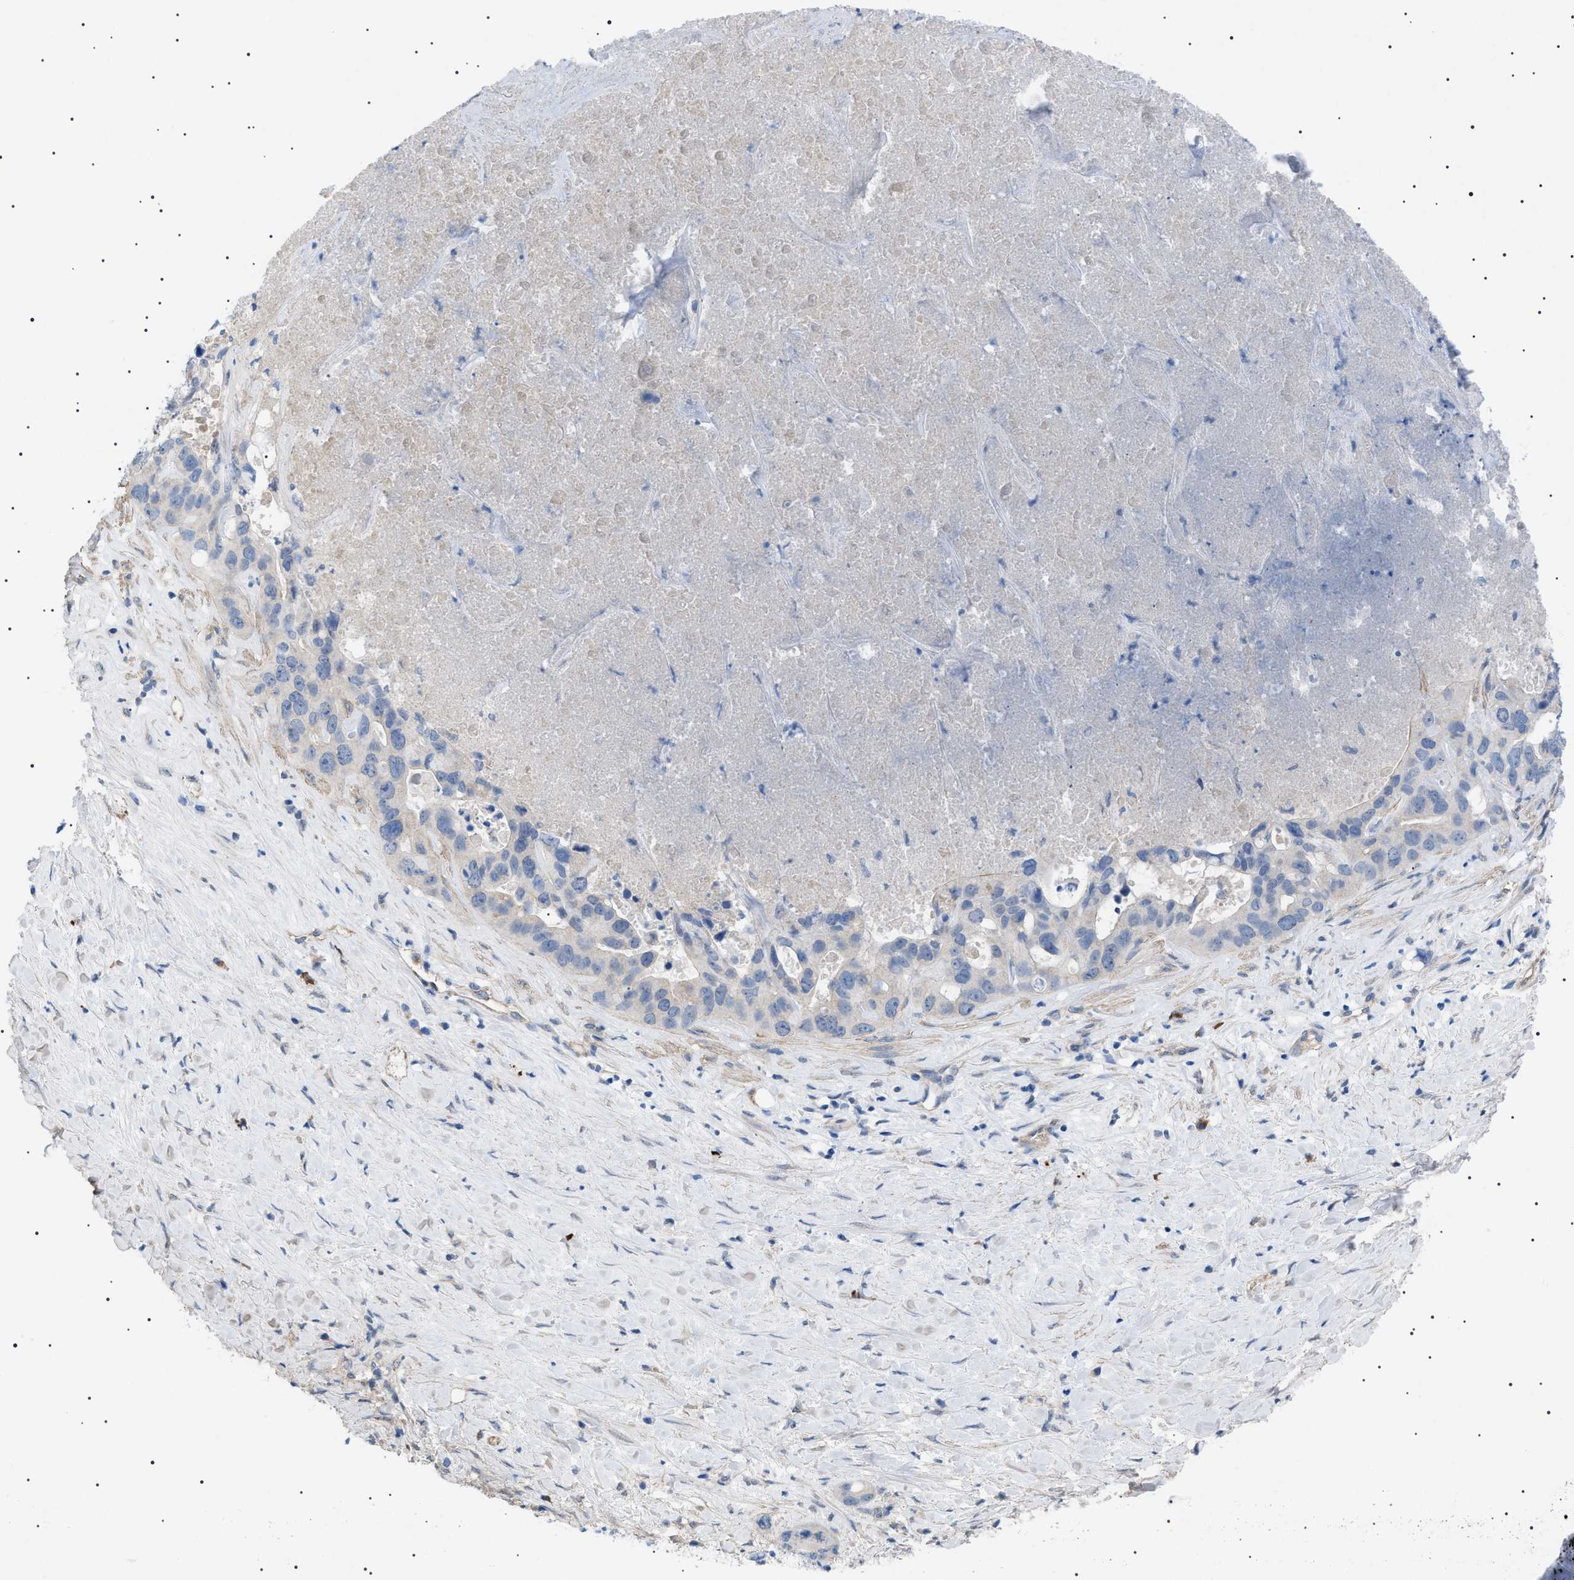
{"staining": {"intensity": "negative", "quantity": "none", "location": "none"}, "tissue": "liver cancer", "cell_type": "Tumor cells", "image_type": "cancer", "snomed": [{"axis": "morphology", "description": "Cholangiocarcinoma"}, {"axis": "topography", "description": "Liver"}], "caption": "Liver cancer (cholangiocarcinoma) was stained to show a protein in brown. There is no significant expression in tumor cells. (IHC, brightfield microscopy, high magnification).", "gene": "ADAMTS1", "patient": {"sex": "female", "age": 65}}